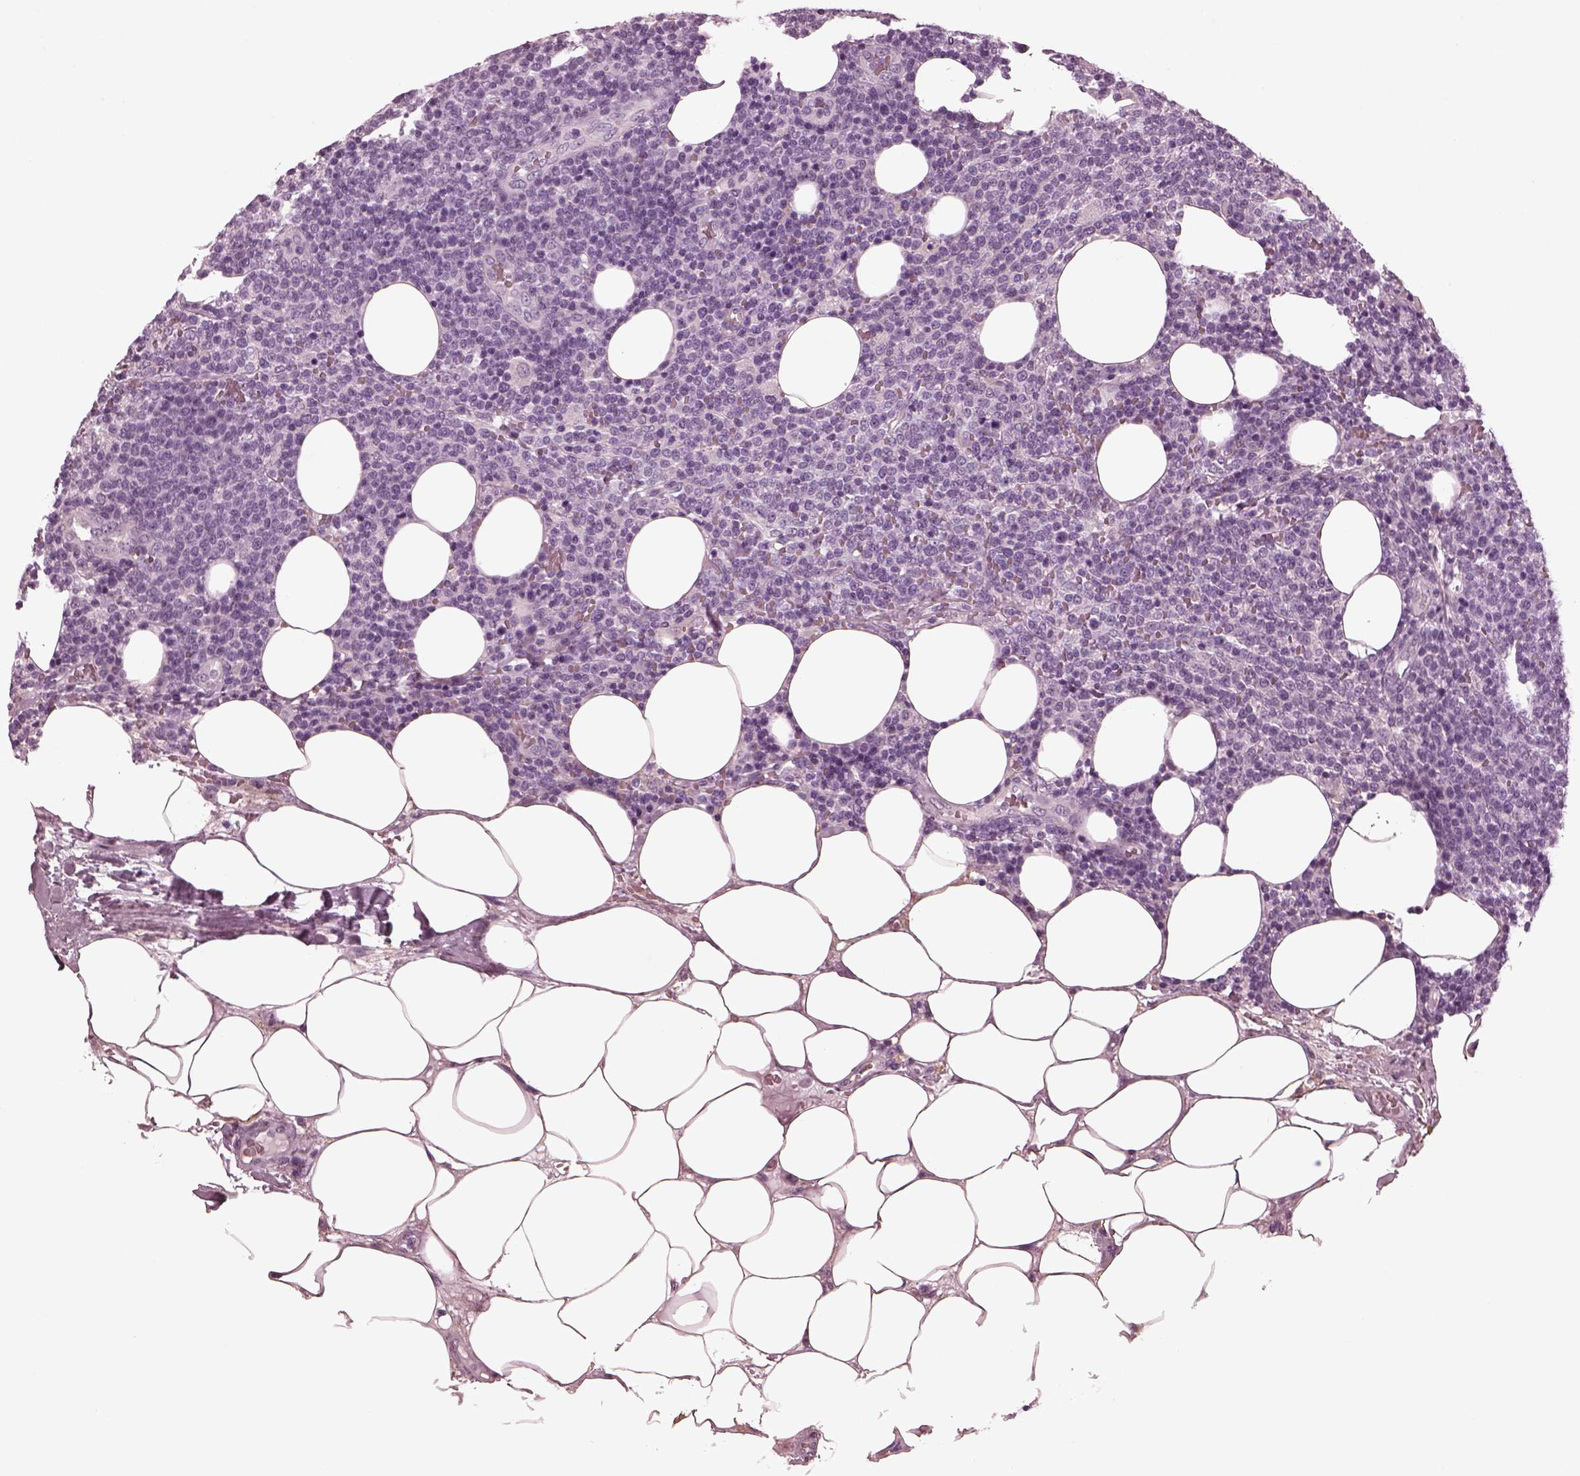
{"staining": {"intensity": "negative", "quantity": "none", "location": "none"}, "tissue": "lymphoma", "cell_type": "Tumor cells", "image_type": "cancer", "snomed": [{"axis": "morphology", "description": "Malignant lymphoma, non-Hodgkin's type, High grade"}, {"axis": "topography", "description": "Lymph node"}], "caption": "Protein analysis of lymphoma displays no significant staining in tumor cells.", "gene": "CGA", "patient": {"sex": "male", "age": 61}}